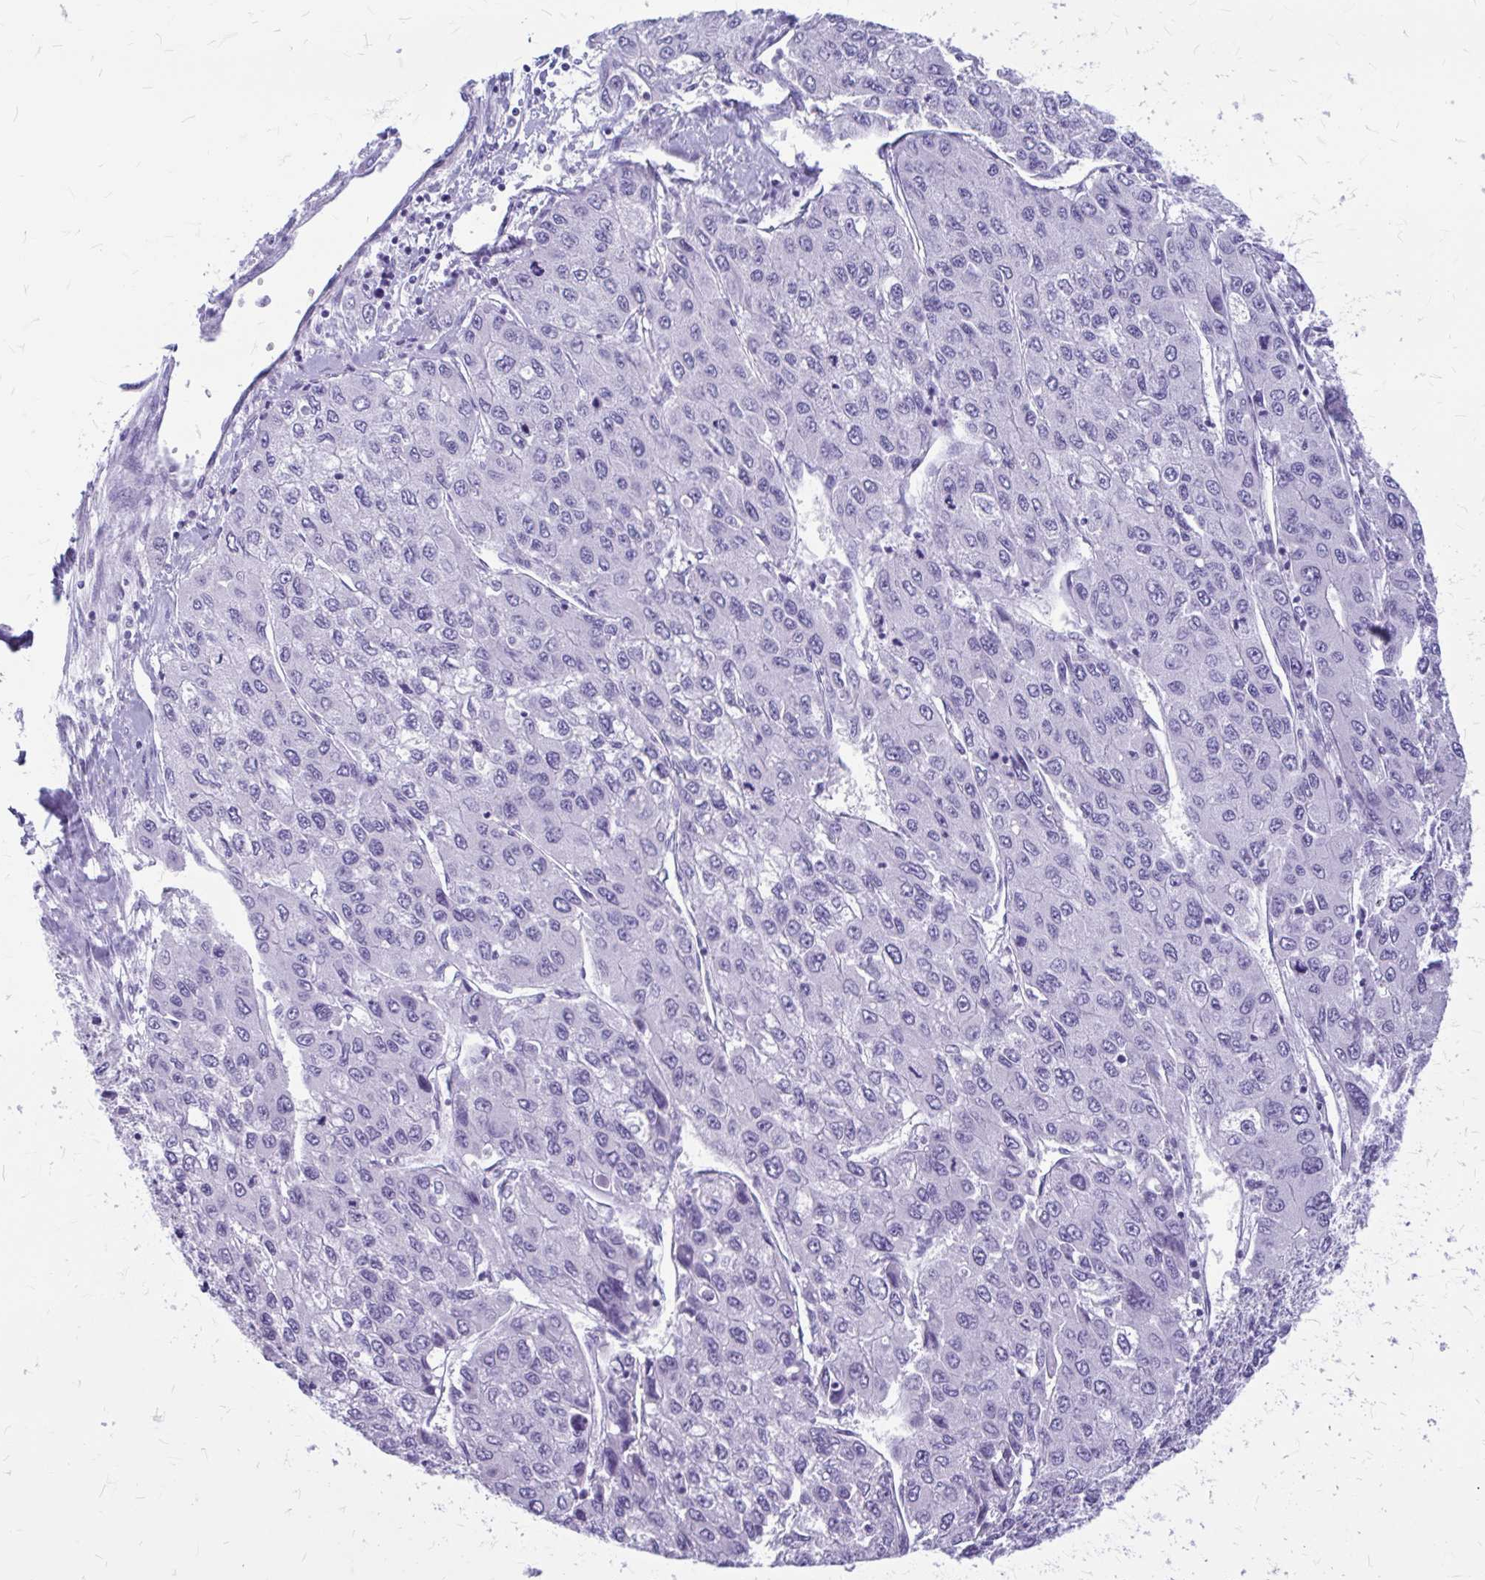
{"staining": {"intensity": "negative", "quantity": "none", "location": "none"}, "tissue": "liver cancer", "cell_type": "Tumor cells", "image_type": "cancer", "snomed": [{"axis": "morphology", "description": "Carcinoma, Hepatocellular, NOS"}, {"axis": "topography", "description": "Liver"}], "caption": "Immunohistochemistry (IHC) of liver cancer (hepatocellular carcinoma) displays no staining in tumor cells.", "gene": "KLHDC7A", "patient": {"sex": "female", "age": 66}}